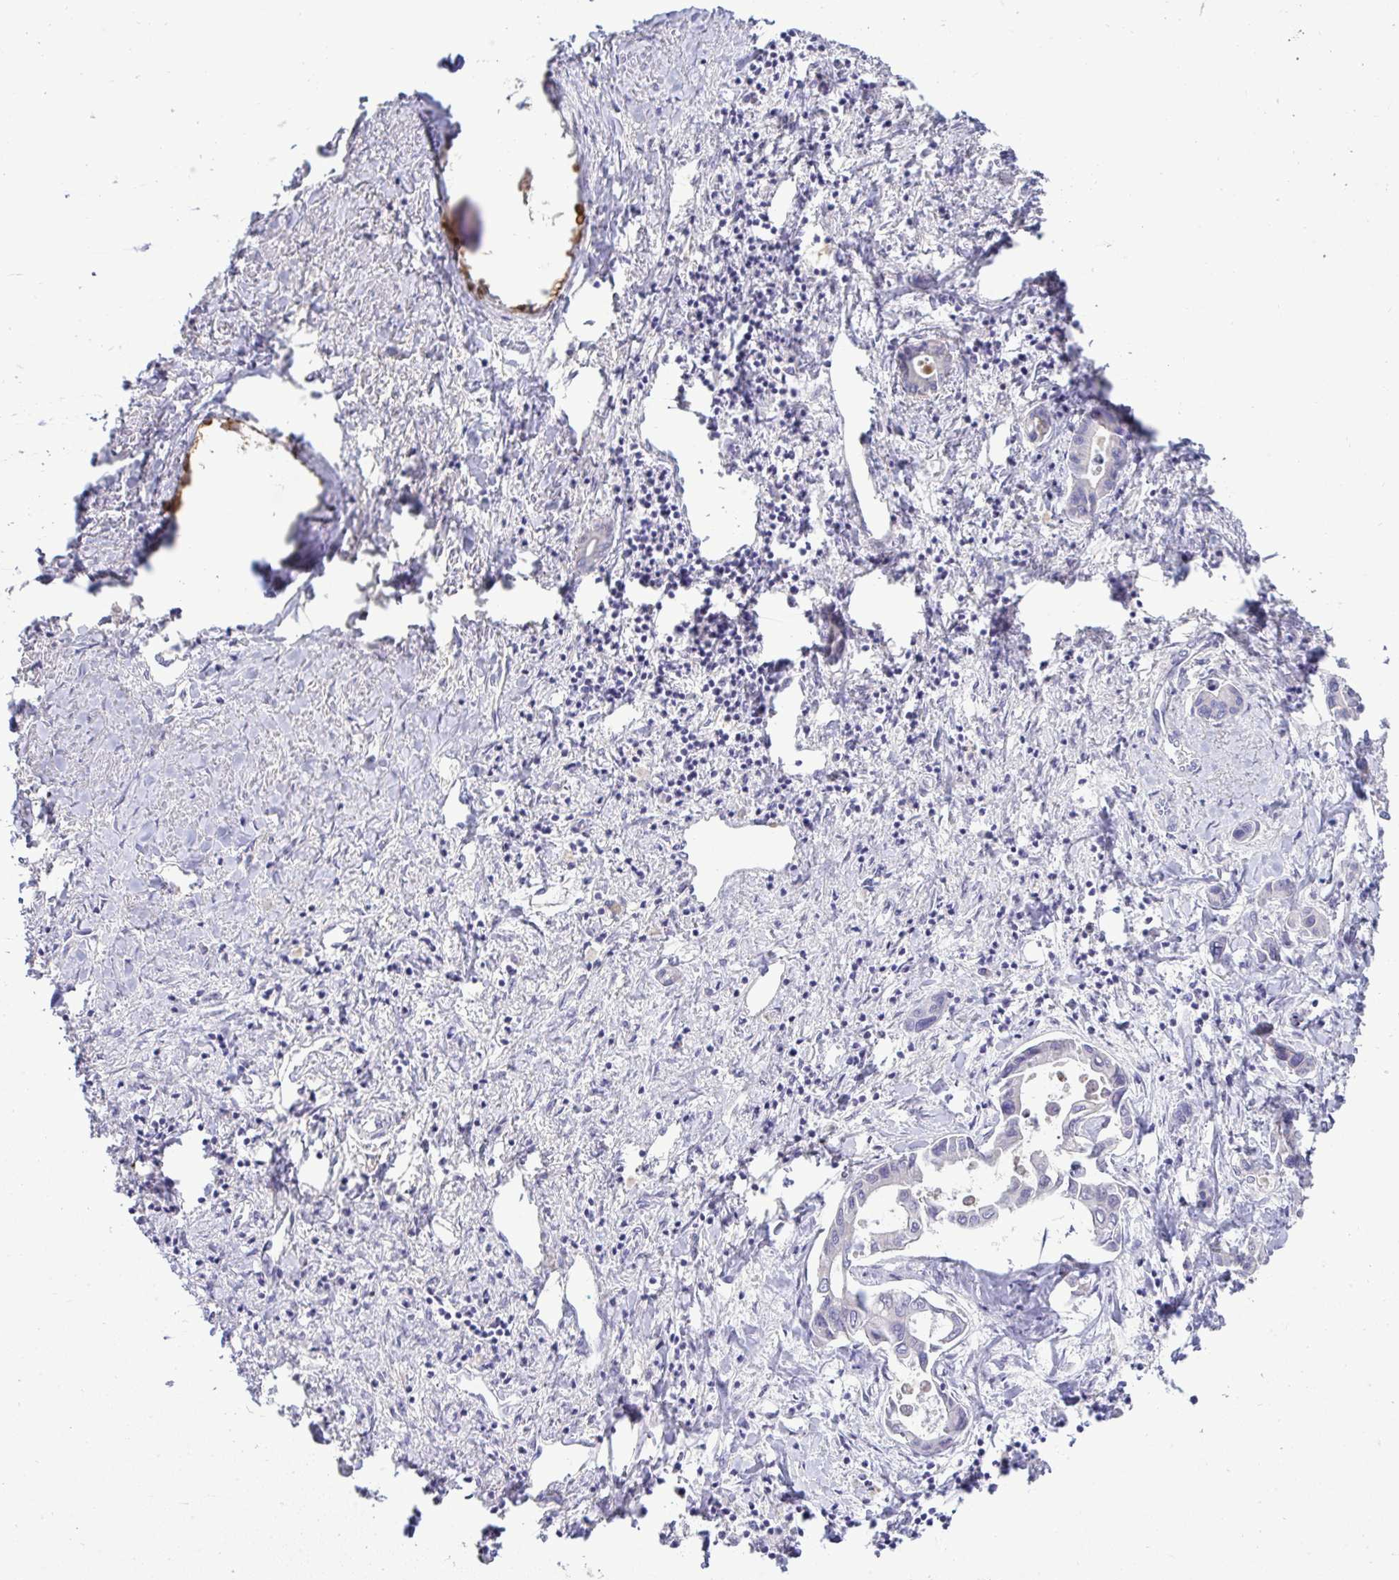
{"staining": {"intensity": "negative", "quantity": "none", "location": "none"}, "tissue": "liver cancer", "cell_type": "Tumor cells", "image_type": "cancer", "snomed": [{"axis": "morphology", "description": "Cholangiocarcinoma"}, {"axis": "topography", "description": "Liver"}], "caption": "High magnification brightfield microscopy of liver cholangiocarcinoma stained with DAB (3,3'-diaminobenzidine) (brown) and counterstained with hematoxylin (blue): tumor cells show no significant positivity.", "gene": "ST8SIA2", "patient": {"sex": "male", "age": 66}}